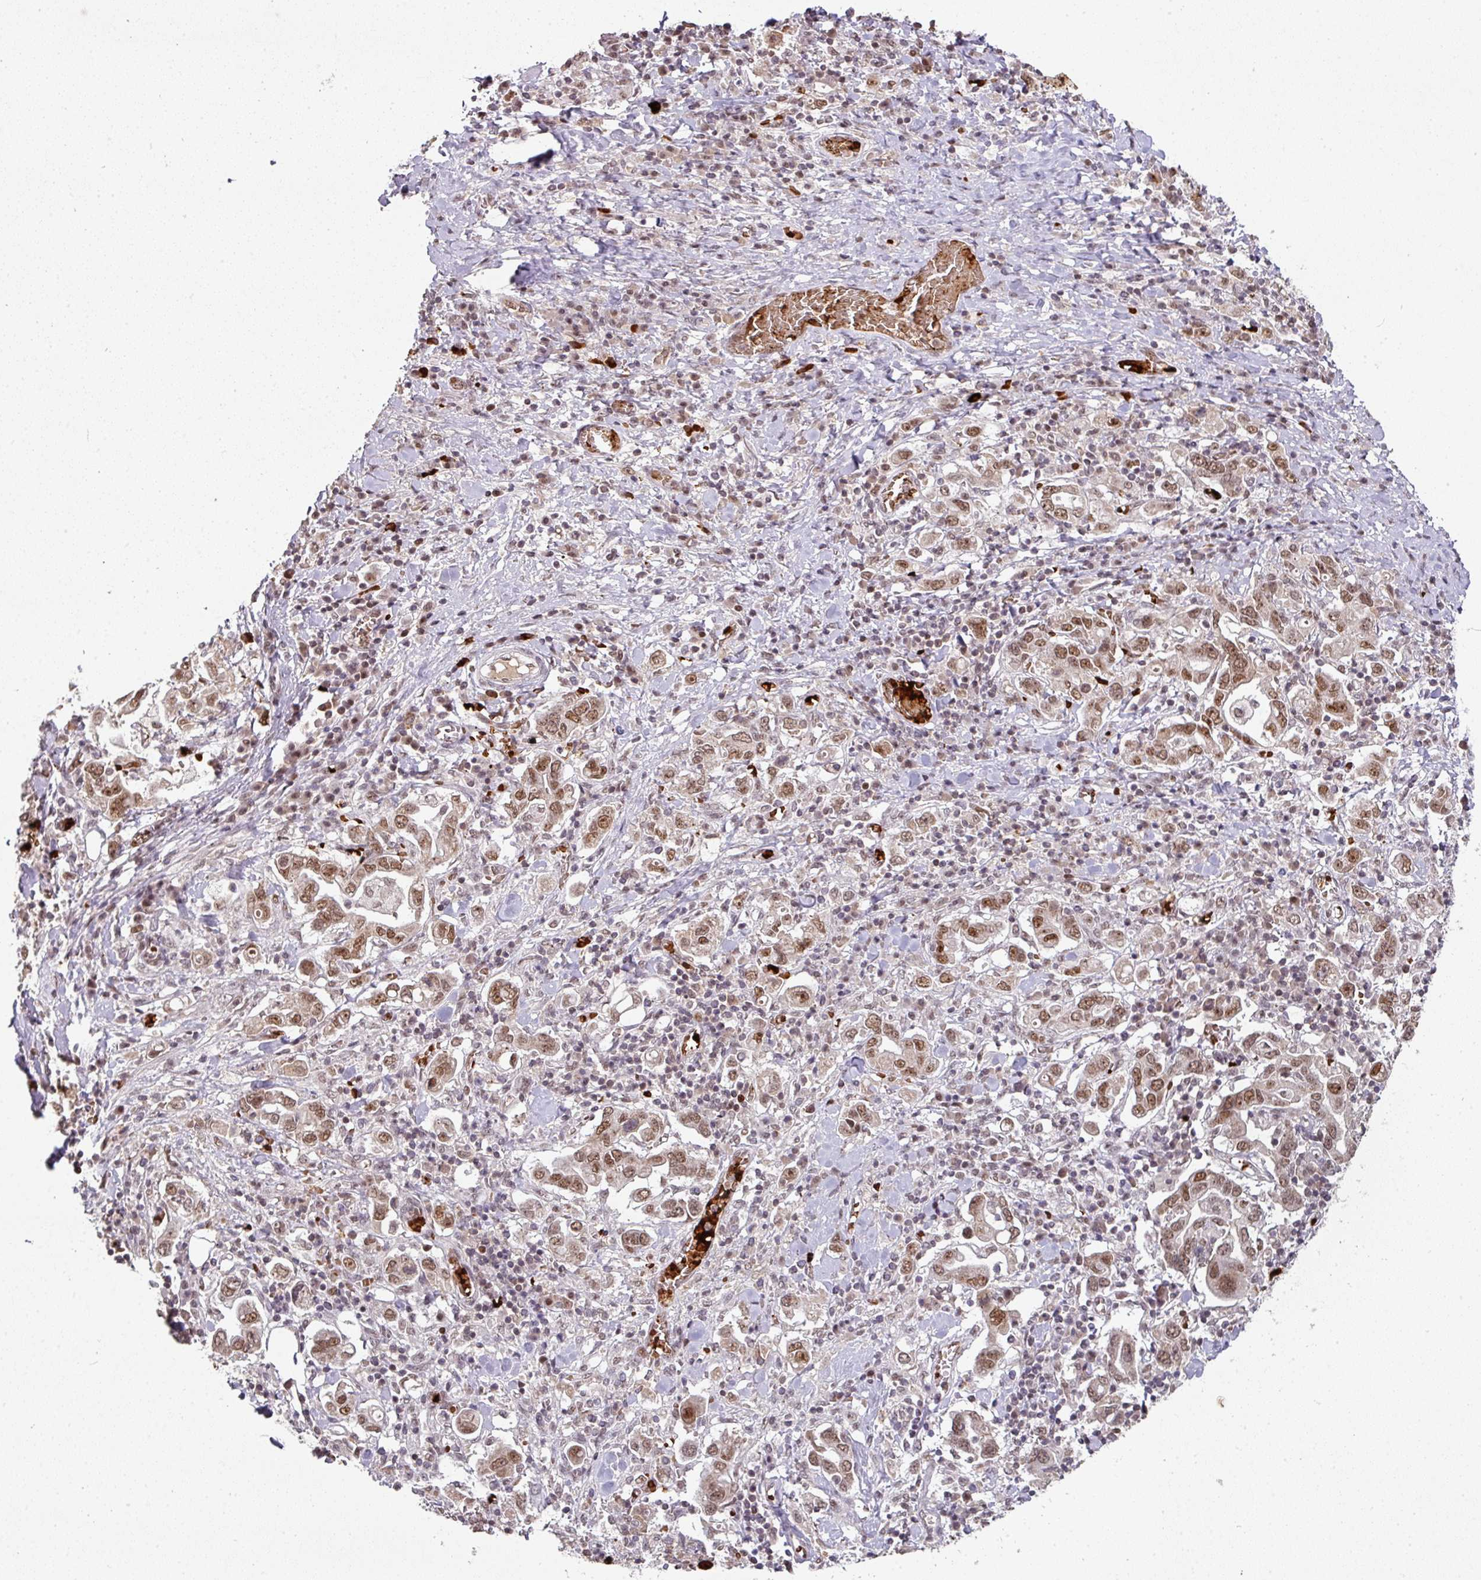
{"staining": {"intensity": "moderate", "quantity": ">75%", "location": "nuclear"}, "tissue": "stomach cancer", "cell_type": "Tumor cells", "image_type": "cancer", "snomed": [{"axis": "morphology", "description": "Adenocarcinoma, NOS"}, {"axis": "topography", "description": "Stomach, upper"}, {"axis": "topography", "description": "Stomach"}], "caption": "Immunohistochemical staining of adenocarcinoma (stomach) shows medium levels of moderate nuclear protein staining in approximately >75% of tumor cells.", "gene": "NEIL1", "patient": {"sex": "male", "age": 62}}